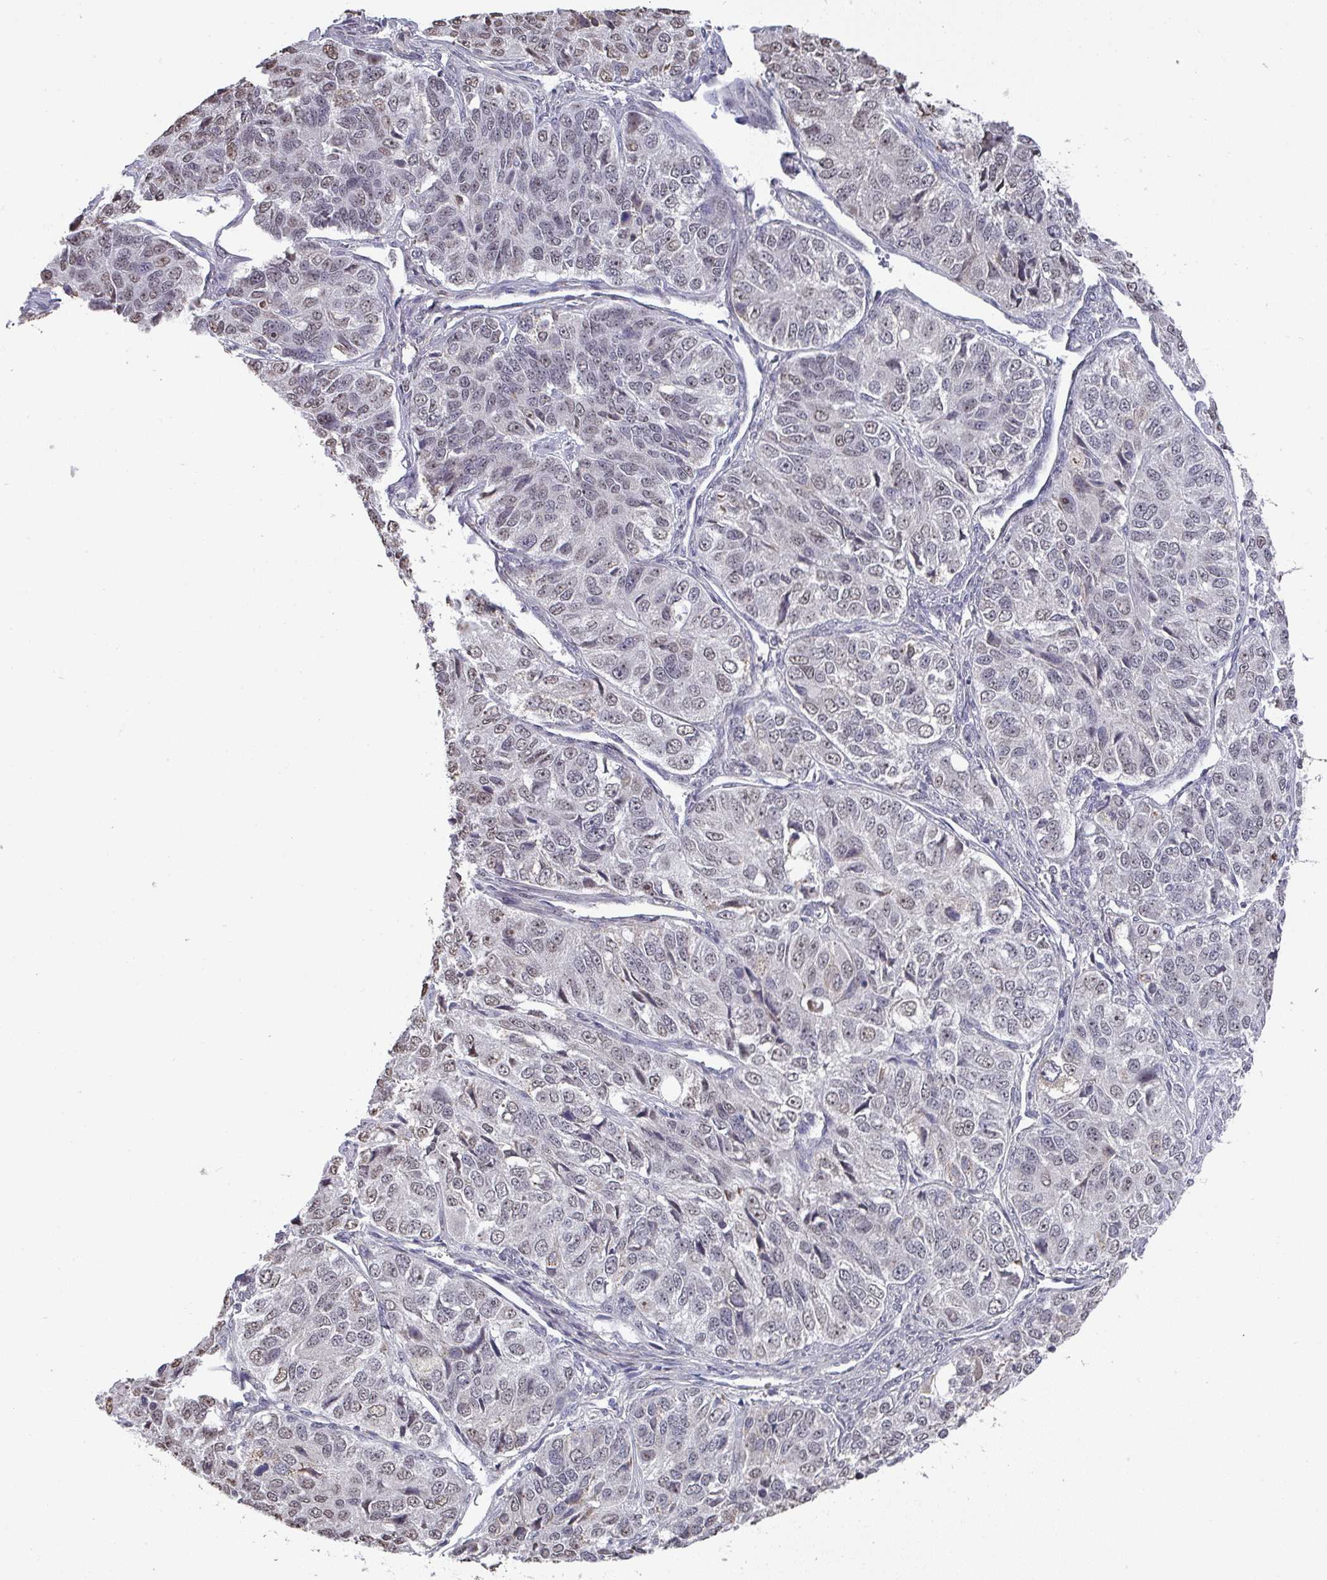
{"staining": {"intensity": "weak", "quantity": "25%-75%", "location": "nuclear"}, "tissue": "ovarian cancer", "cell_type": "Tumor cells", "image_type": "cancer", "snomed": [{"axis": "morphology", "description": "Carcinoma, endometroid"}, {"axis": "topography", "description": "Ovary"}], "caption": "About 25%-75% of tumor cells in endometroid carcinoma (ovarian) exhibit weak nuclear protein positivity as visualized by brown immunohistochemical staining.", "gene": "ZNF654", "patient": {"sex": "female", "age": 51}}